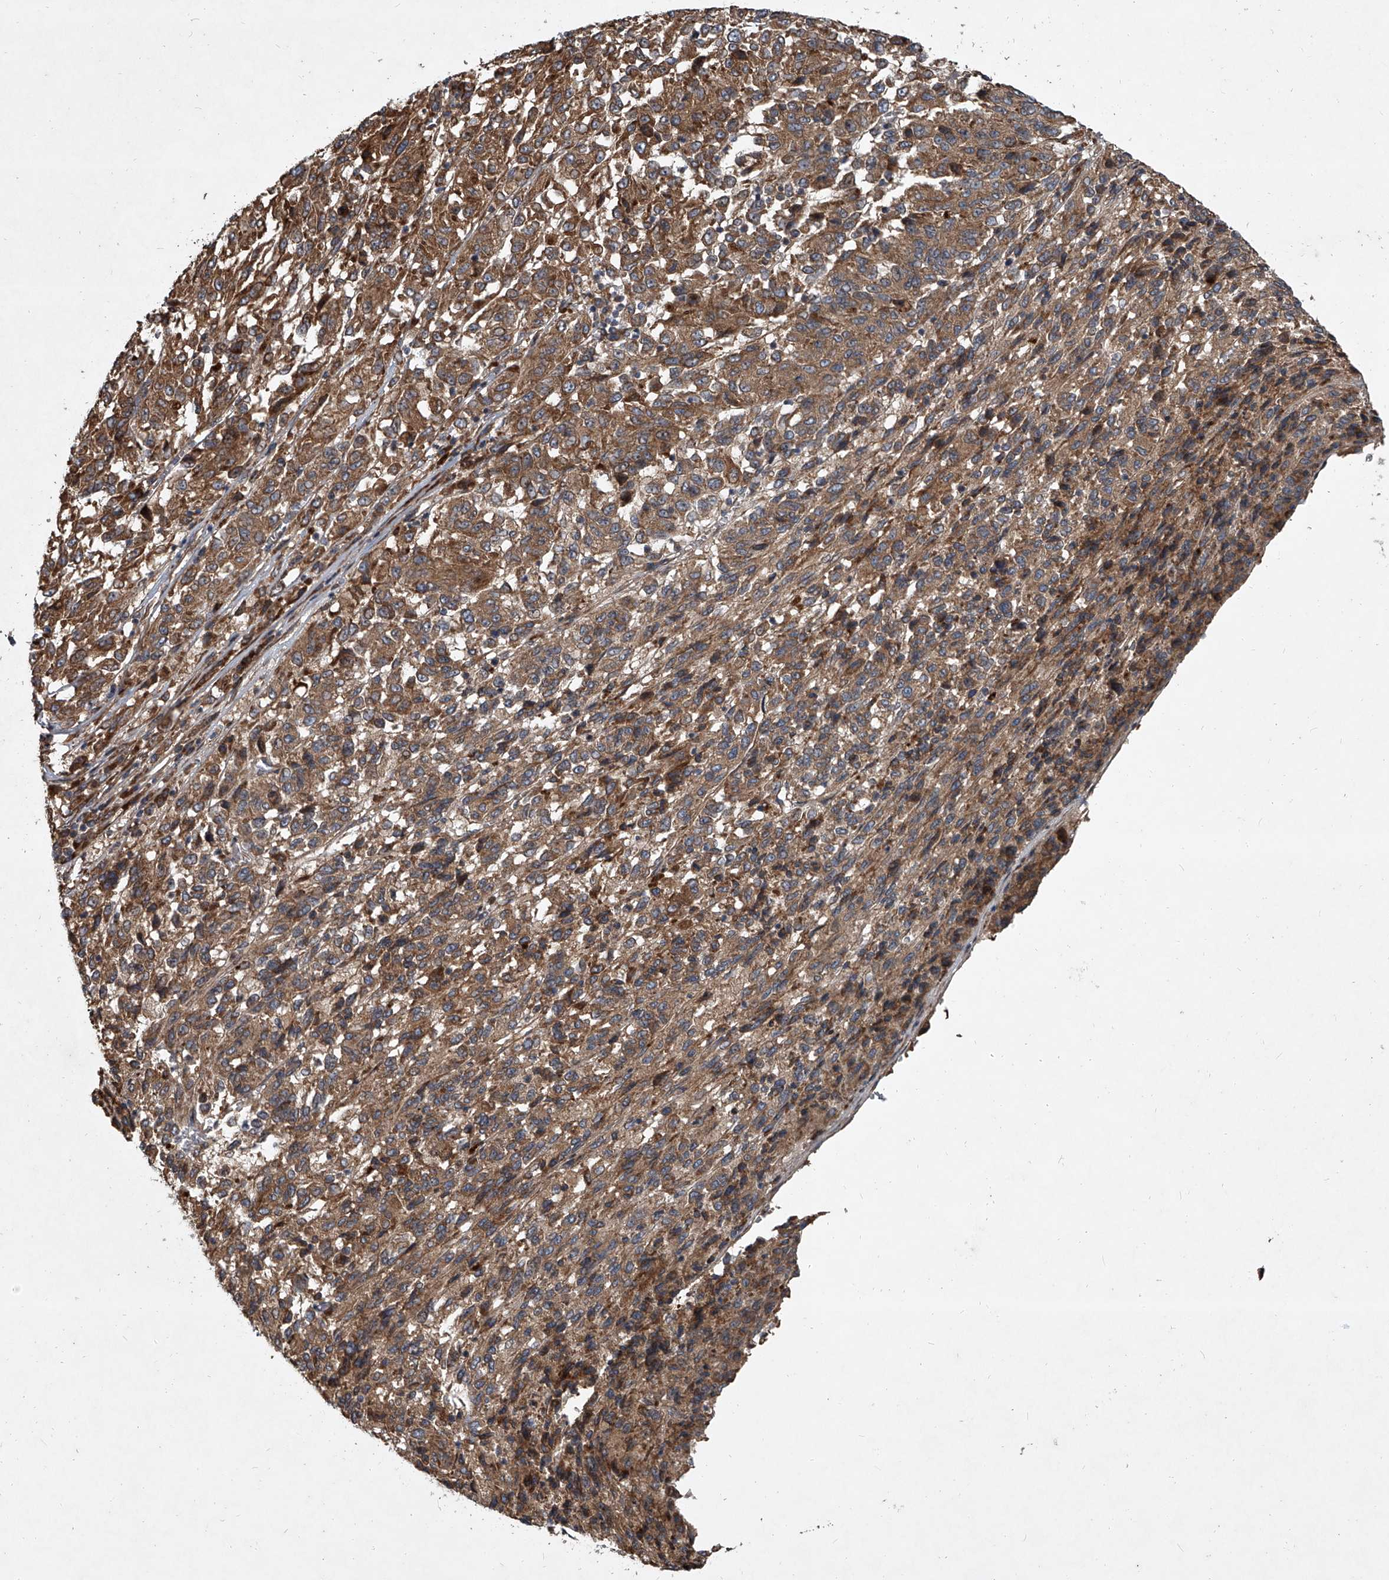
{"staining": {"intensity": "moderate", "quantity": ">75%", "location": "cytoplasmic/membranous"}, "tissue": "melanoma", "cell_type": "Tumor cells", "image_type": "cancer", "snomed": [{"axis": "morphology", "description": "Malignant melanoma, Metastatic site"}, {"axis": "topography", "description": "Lung"}], "caption": "High-magnification brightfield microscopy of malignant melanoma (metastatic site) stained with DAB (brown) and counterstained with hematoxylin (blue). tumor cells exhibit moderate cytoplasmic/membranous staining is identified in about>75% of cells. The staining was performed using DAB to visualize the protein expression in brown, while the nuclei were stained in blue with hematoxylin (Magnification: 20x).", "gene": "EVA1C", "patient": {"sex": "male", "age": 64}}